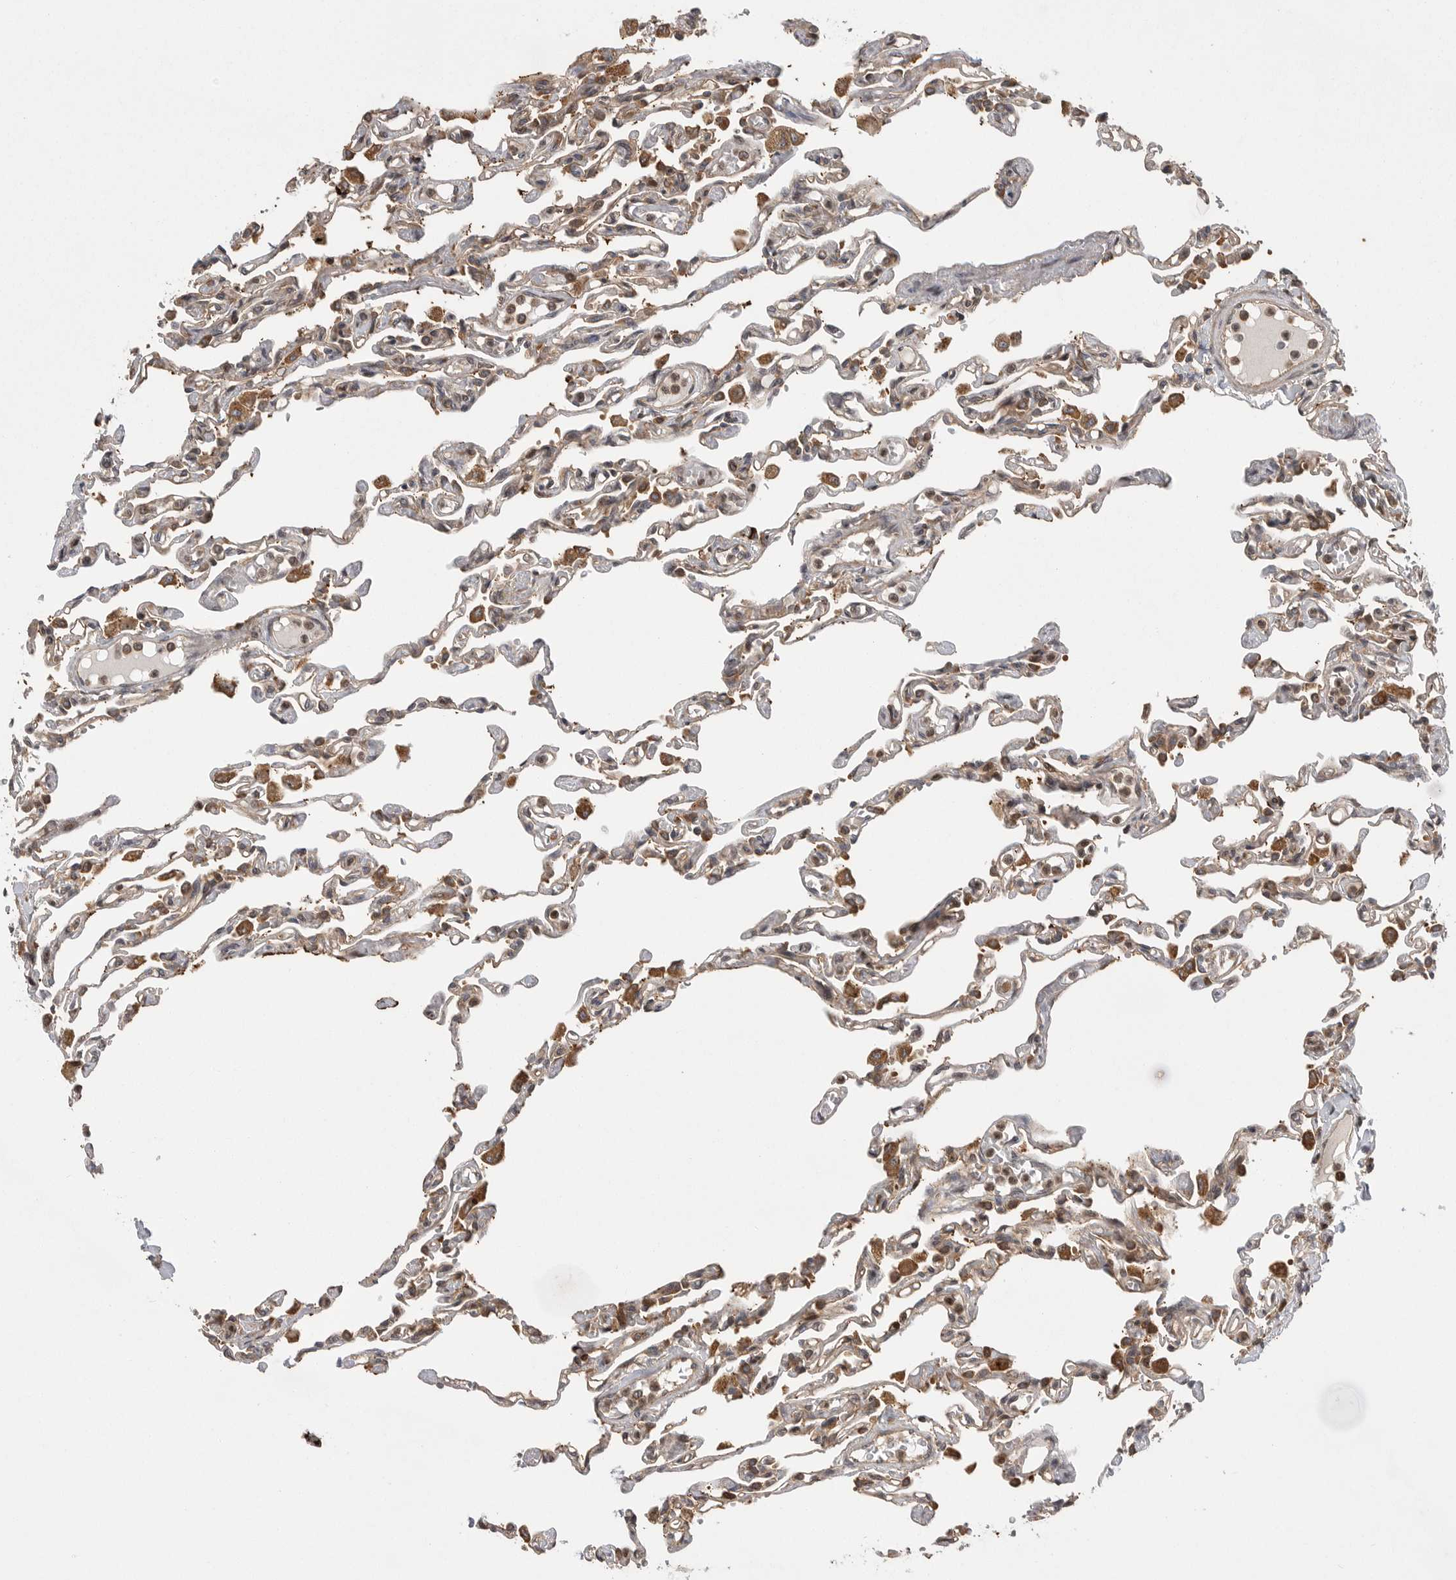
{"staining": {"intensity": "moderate", "quantity": "<25%", "location": "cytoplasmic/membranous"}, "tissue": "lung", "cell_type": "Alveolar cells", "image_type": "normal", "snomed": [{"axis": "morphology", "description": "Normal tissue, NOS"}, {"axis": "topography", "description": "Lung"}], "caption": "Immunohistochemistry (IHC) staining of benign lung, which demonstrates low levels of moderate cytoplasmic/membranous staining in approximately <25% of alveolar cells indicating moderate cytoplasmic/membranous protein expression. The staining was performed using DAB (3,3'-diaminobenzidine) (brown) for protein detection and nuclei were counterstained in hematoxylin (blue).", "gene": "OXR1", "patient": {"sex": "male", "age": 21}}